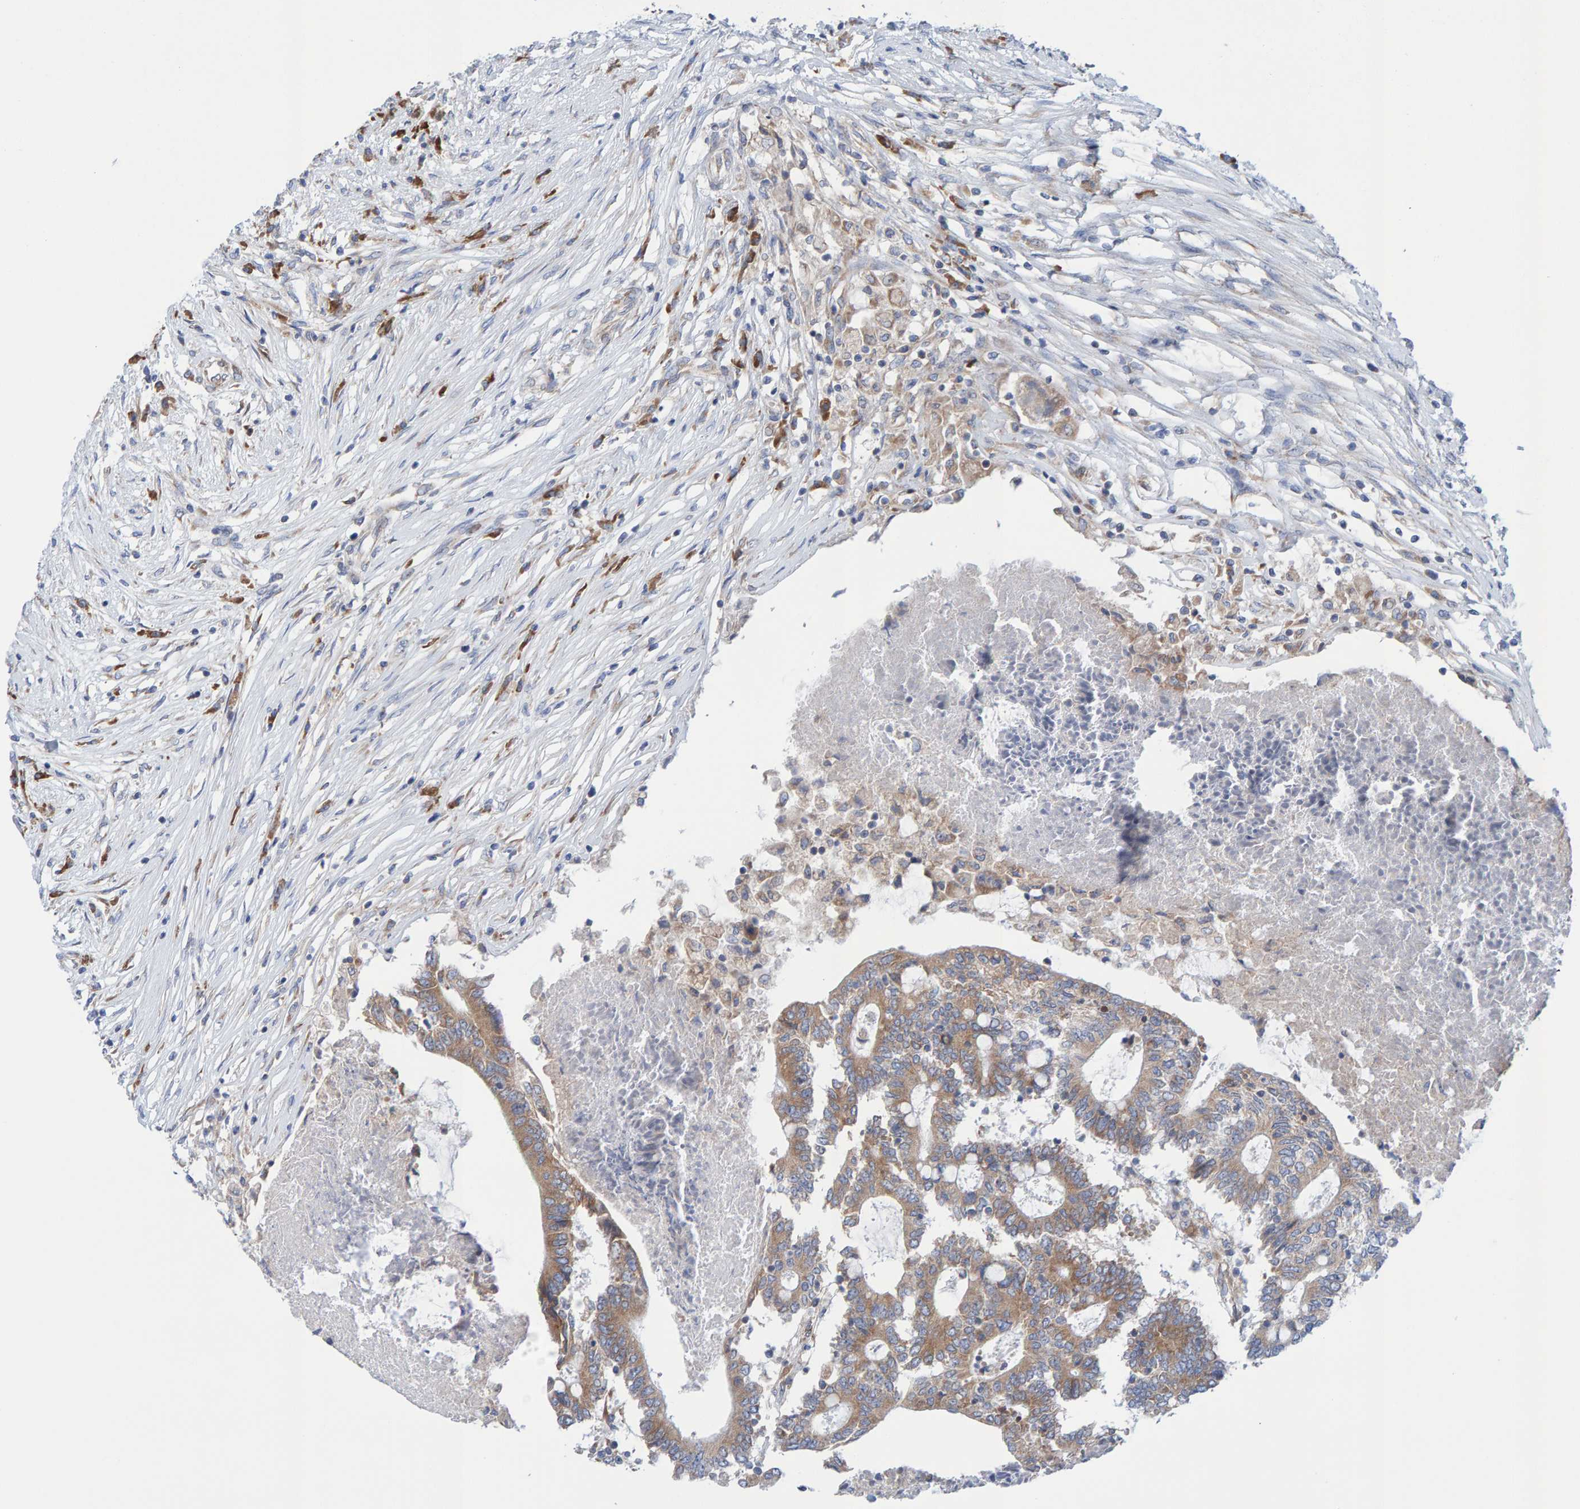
{"staining": {"intensity": "moderate", "quantity": ">75%", "location": "cytoplasmic/membranous"}, "tissue": "colorectal cancer", "cell_type": "Tumor cells", "image_type": "cancer", "snomed": [{"axis": "morphology", "description": "Adenocarcinoma, NOS"}, {"axis": "topography", "description": "Rectum"}], "caption": "Colorectal adenocarcinoma stained with immunohistochemistry exhibits moderate cytoplasmic/membranous staining in approximately >75% of tumor cells.", "gene": "CDK5RAP3", "patient": {"sex": "male", "age": 63}}